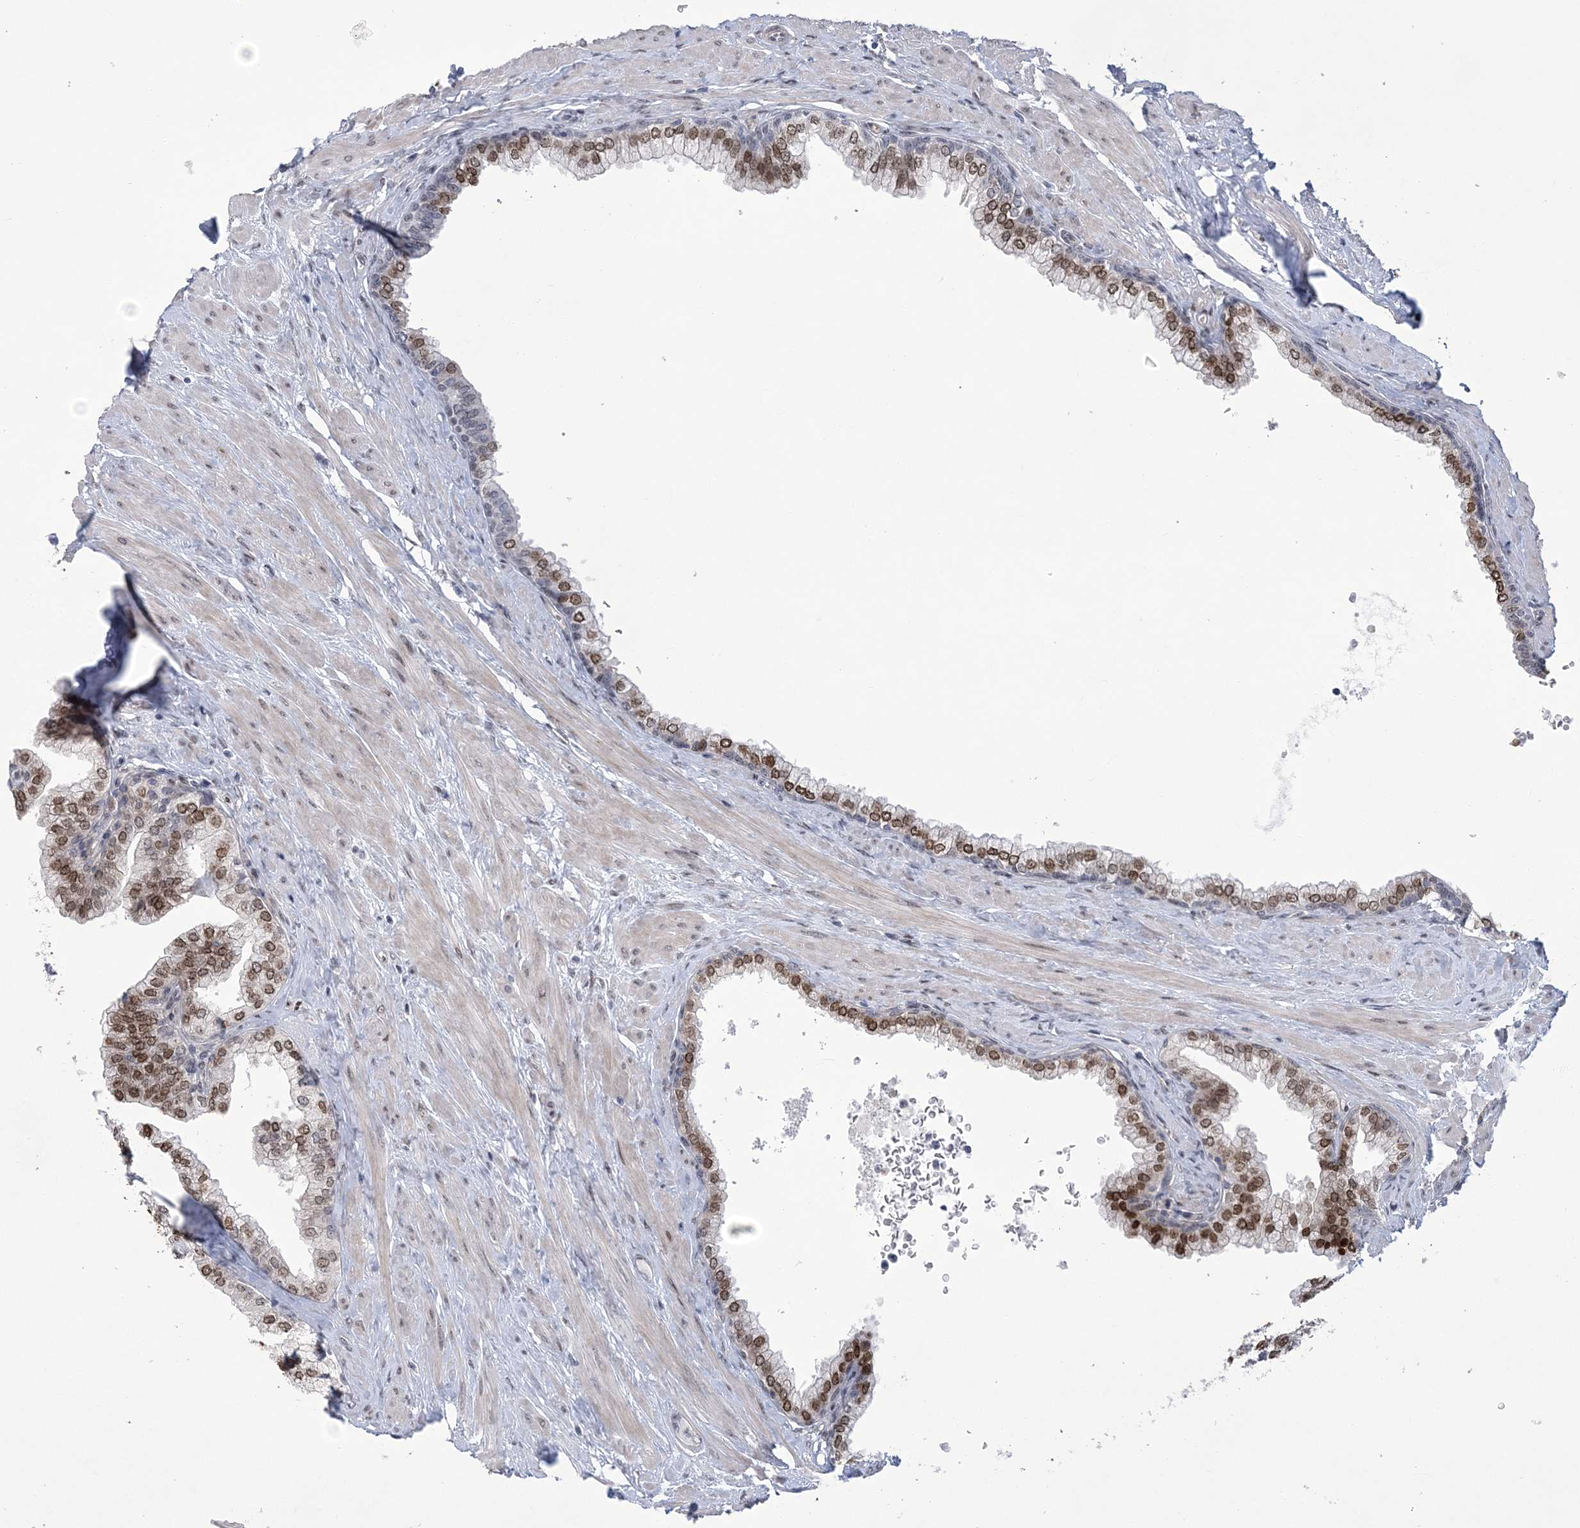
{"staining": {"intensity": "strong", "quantity": "25%-75%", "location": "nuclear"}, "tissue": "prostate", "cell_type": "Glandular cells", "image_type": "normal", "snomed": [{"axis": "morphology", "description": "Normal tissue, NOS"}, {"axis": "morphology", "description": "Urothelial carcinoma, Low grade"}, {"axis": "topography", "description": "Urinary bladder"}, {"axis": "topography", "description": "Prostate"}], "caption": "Immunohistochemical staining of benign prostate exhibits high levels of strong nuclear expression in approximately 25%-75% of glandular cells.", "gene": "HOMEZ", "patient": {"sex": "male", "age": 60}}